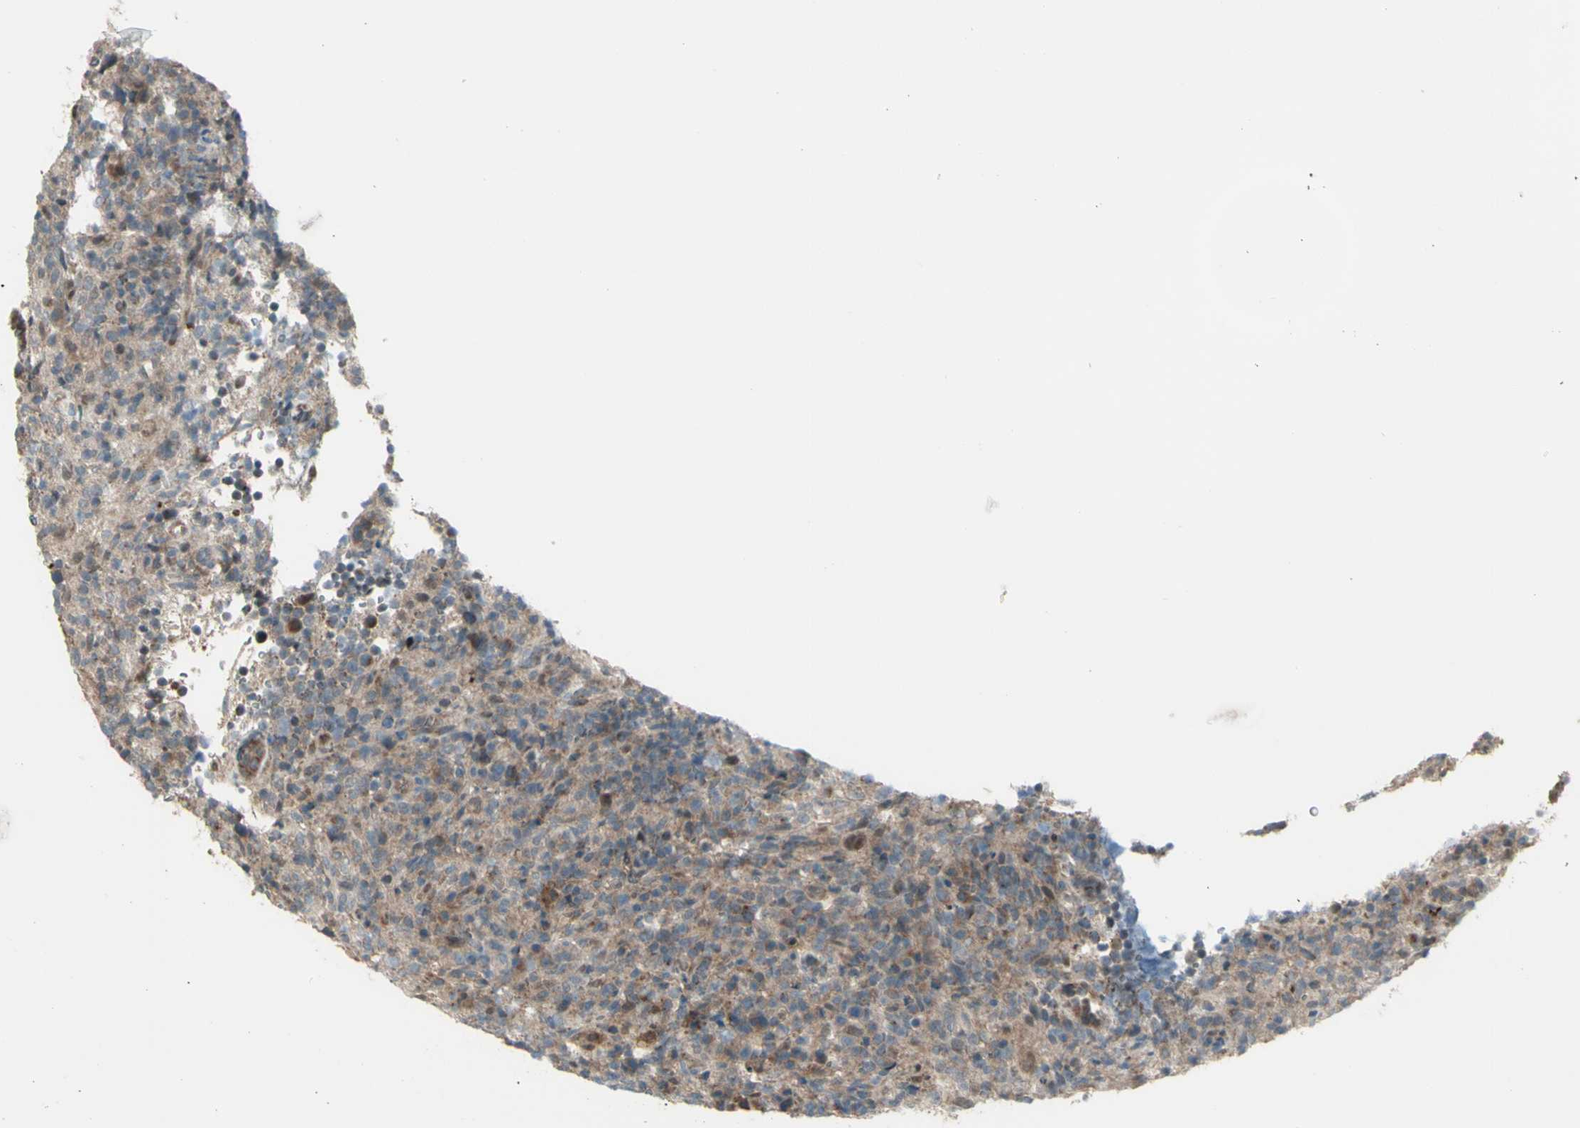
{"staining": {"intensity": "weak", "quantity": ">75%", "location": "cytoplasmic/membranous"}, "tissue": "lymphoma", "cell_type": "Tumor cells", "image_type": "cancer", "snomed": [{"axis": "morphology", "description": "Malignant lymphoma, non-Hodgkin's type, High grade"}, {"axis": "topography", "description": "Lymph node"}], "caption": "IHC of high-grade malignant lymphoma, non-Hodgkin's type demonstrates low levels of weak cytoplasmic/membranous expression in about >75% of tumor cells.", "gene": "OSTM1", "patient": {"sex": "female", "age": 76}}